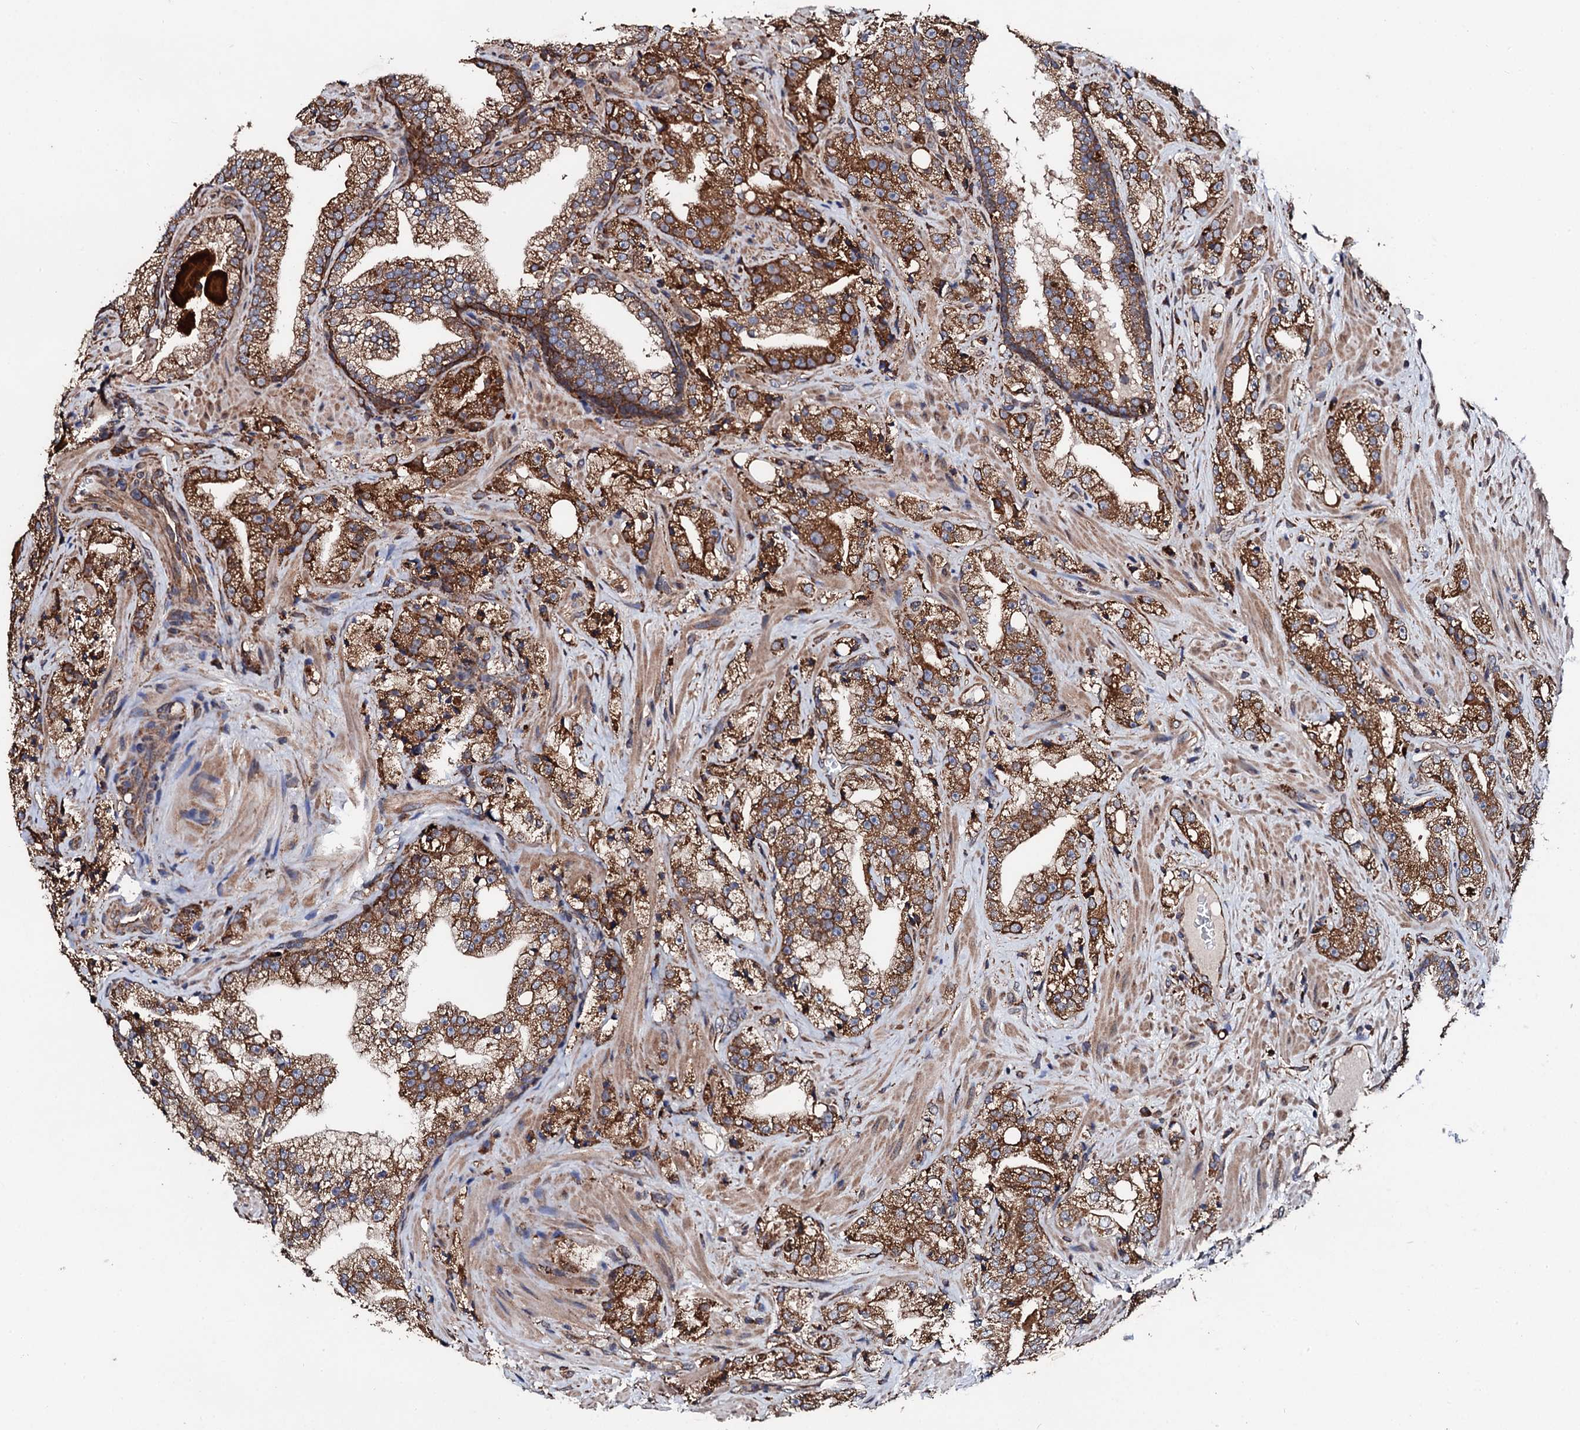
{"staining": {"intensity": "strong", "quantity": ">75%", "location": "cytoplasmic/membranous"}, "tissue": "prostate cancer", "cell_type": "Tumor cells", "image_type": "cancer", "snomed": [{"axis": "morphology", "description": "Adenocarcinoma, High grade"}, {"axis": "topography", "description": "Prostate"}], "caption": "A histopathology image showing strong cytoplasmic/membranous positivity in about >75% of tumor cells in prostate cancer (adenocarcinoma (high-grade)), as visualized by brown immunohistochemical staining.", "gene": "CKAP5", "patient": {"sex": "male", "age": 64}}